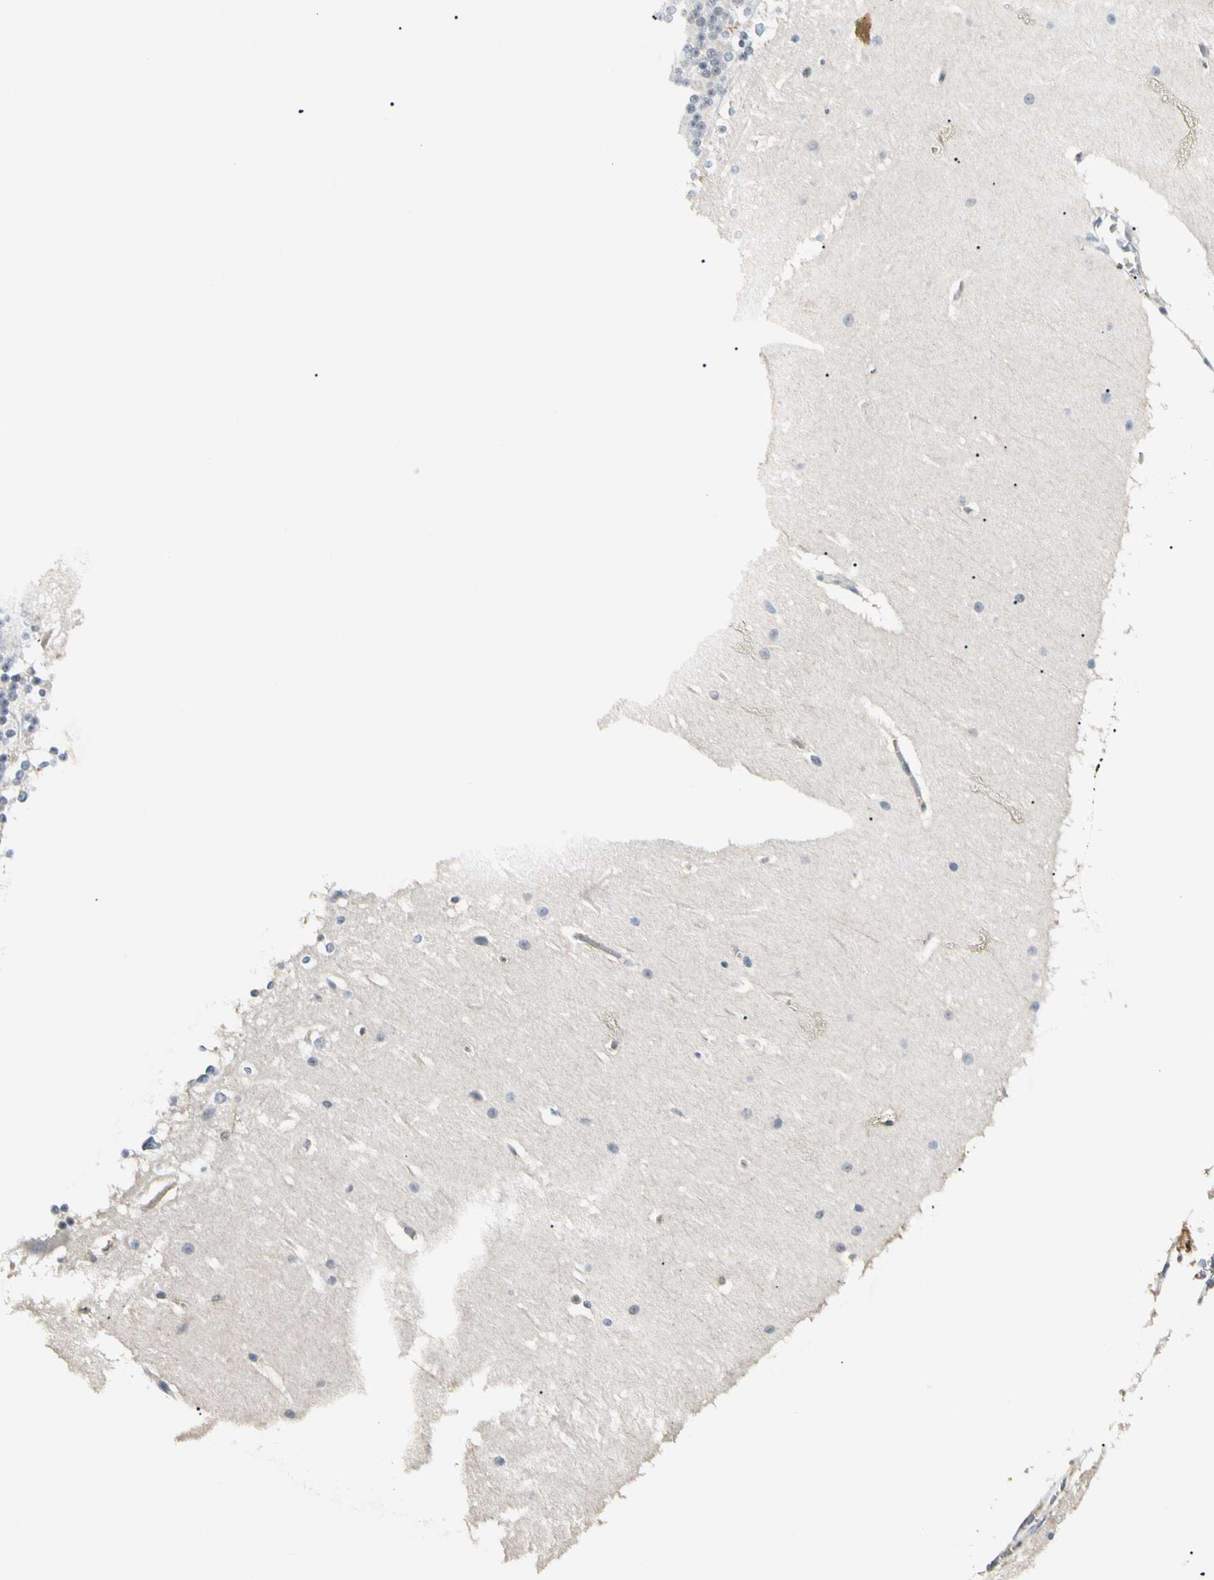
{"staining": {"intensity": "weak", "quantity": "<25%", "location": "nuclear"}, "tissue": "cerebellum", "cell_type": "Cells in granular layer", "image_type": "normal", "snomed": [{"axis": "morphology", "description": "Normal tissue, NOS"}, {"axis": "topography", "description": "Cerebellum"}], "caption": "The histopathology image exhibits no significant staining in cells in granular layer of cerebellum. (Immunohistochemistry (ihc), brightfield microscopy, high magnification).", "gene": "GREM1", "patient": {"sex": "female", "age": 19}}